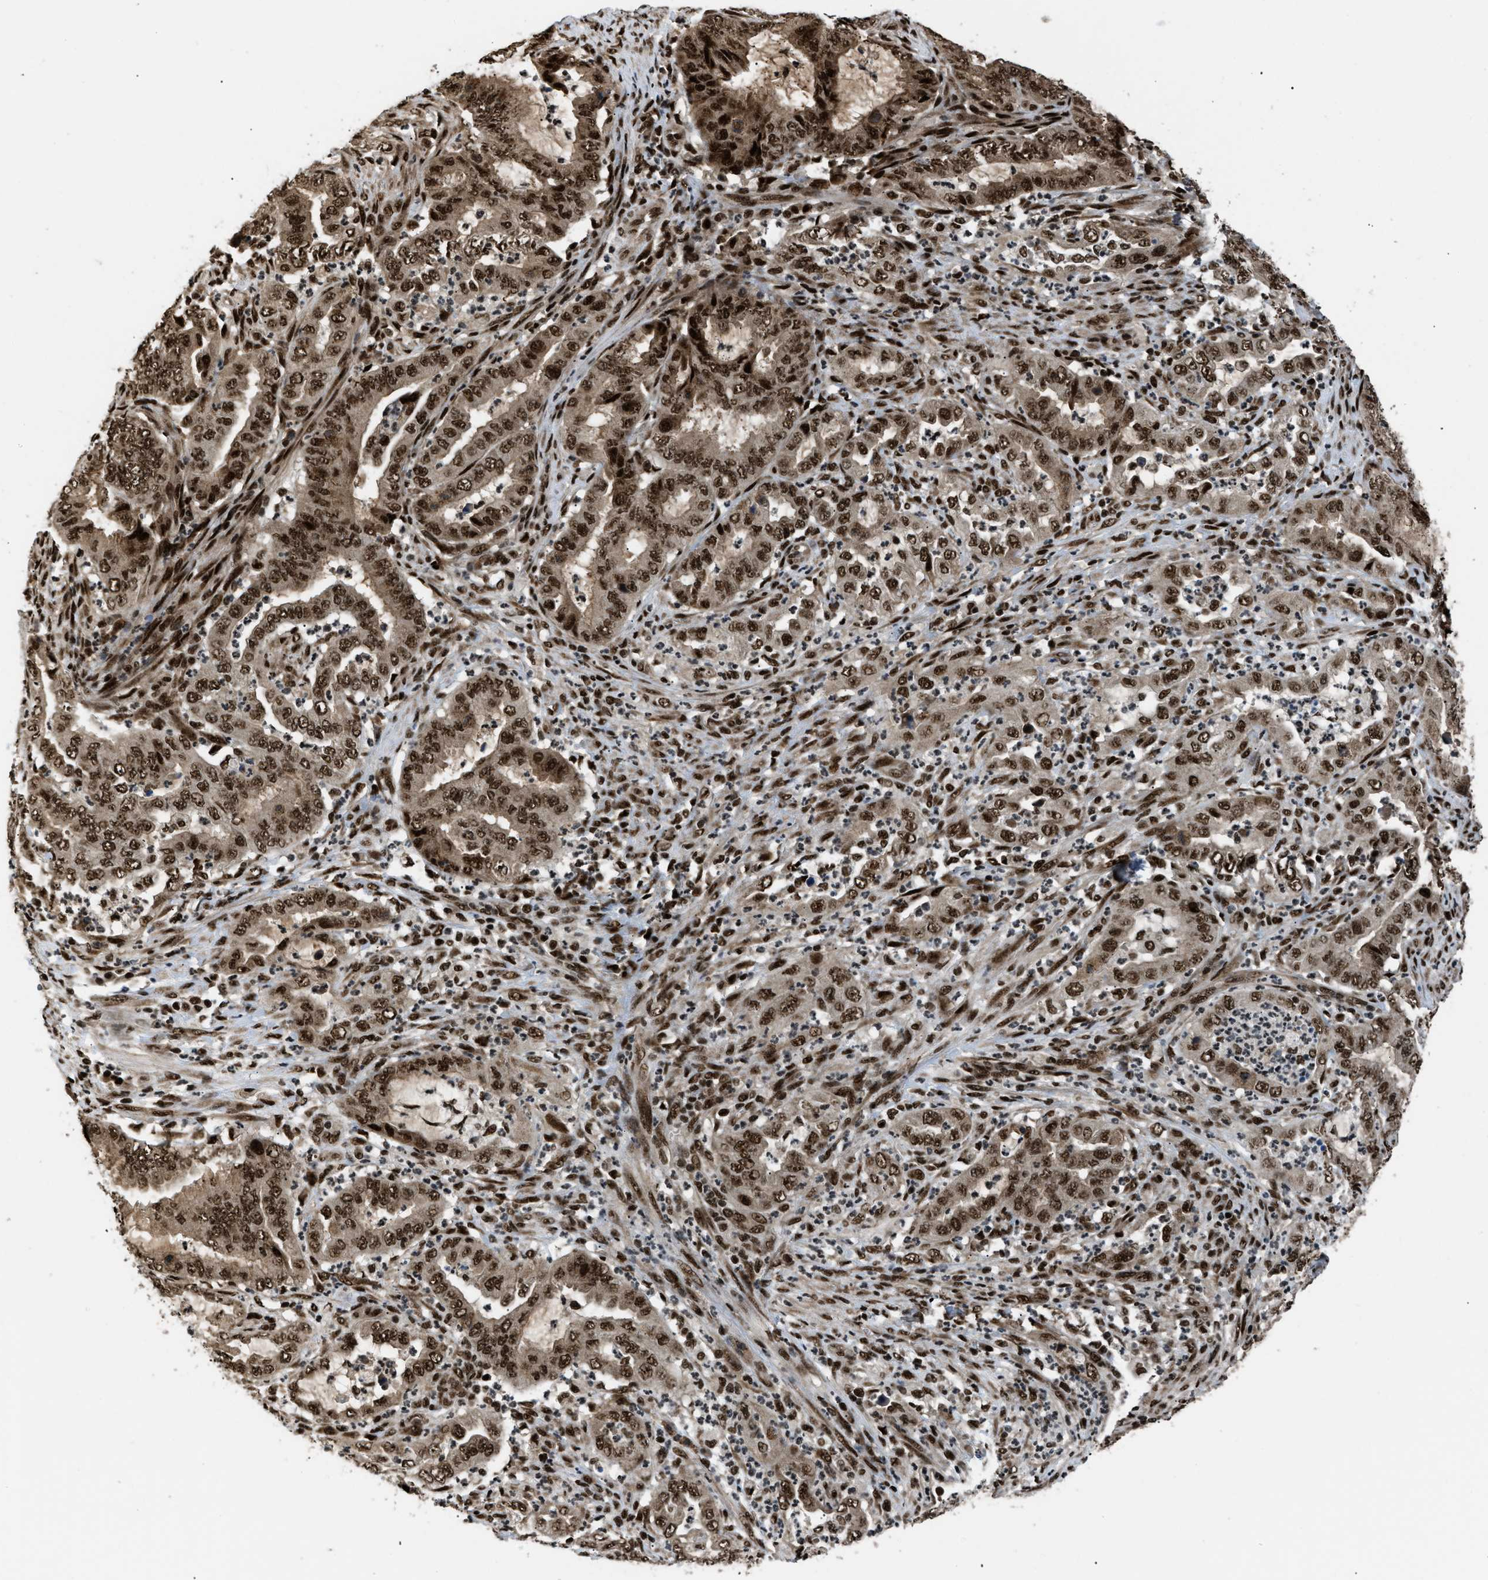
{"staining": {"intensity": "strong", "quantity": ">75%", "location": "cytoplasmic/membranous,nuclear"}, "tissue": "endometrial cancer", "cell_type": "Tumor cells", "image_type": "cancer", "snomed": [{"axis": "morphology", "description": "Adenocarcinoma, NOS"}, {"axis": "topography", "description": "Endometrium"}], "caption": "Adenocarcinoma (endometrial) stained with immunohistochemistry reveals strong cytoplasmic/membranous and nuclear expression in approximately >75% of tumor cells.", "gene": "RBM5", "patient": {"sex": "female", "age": 70}}